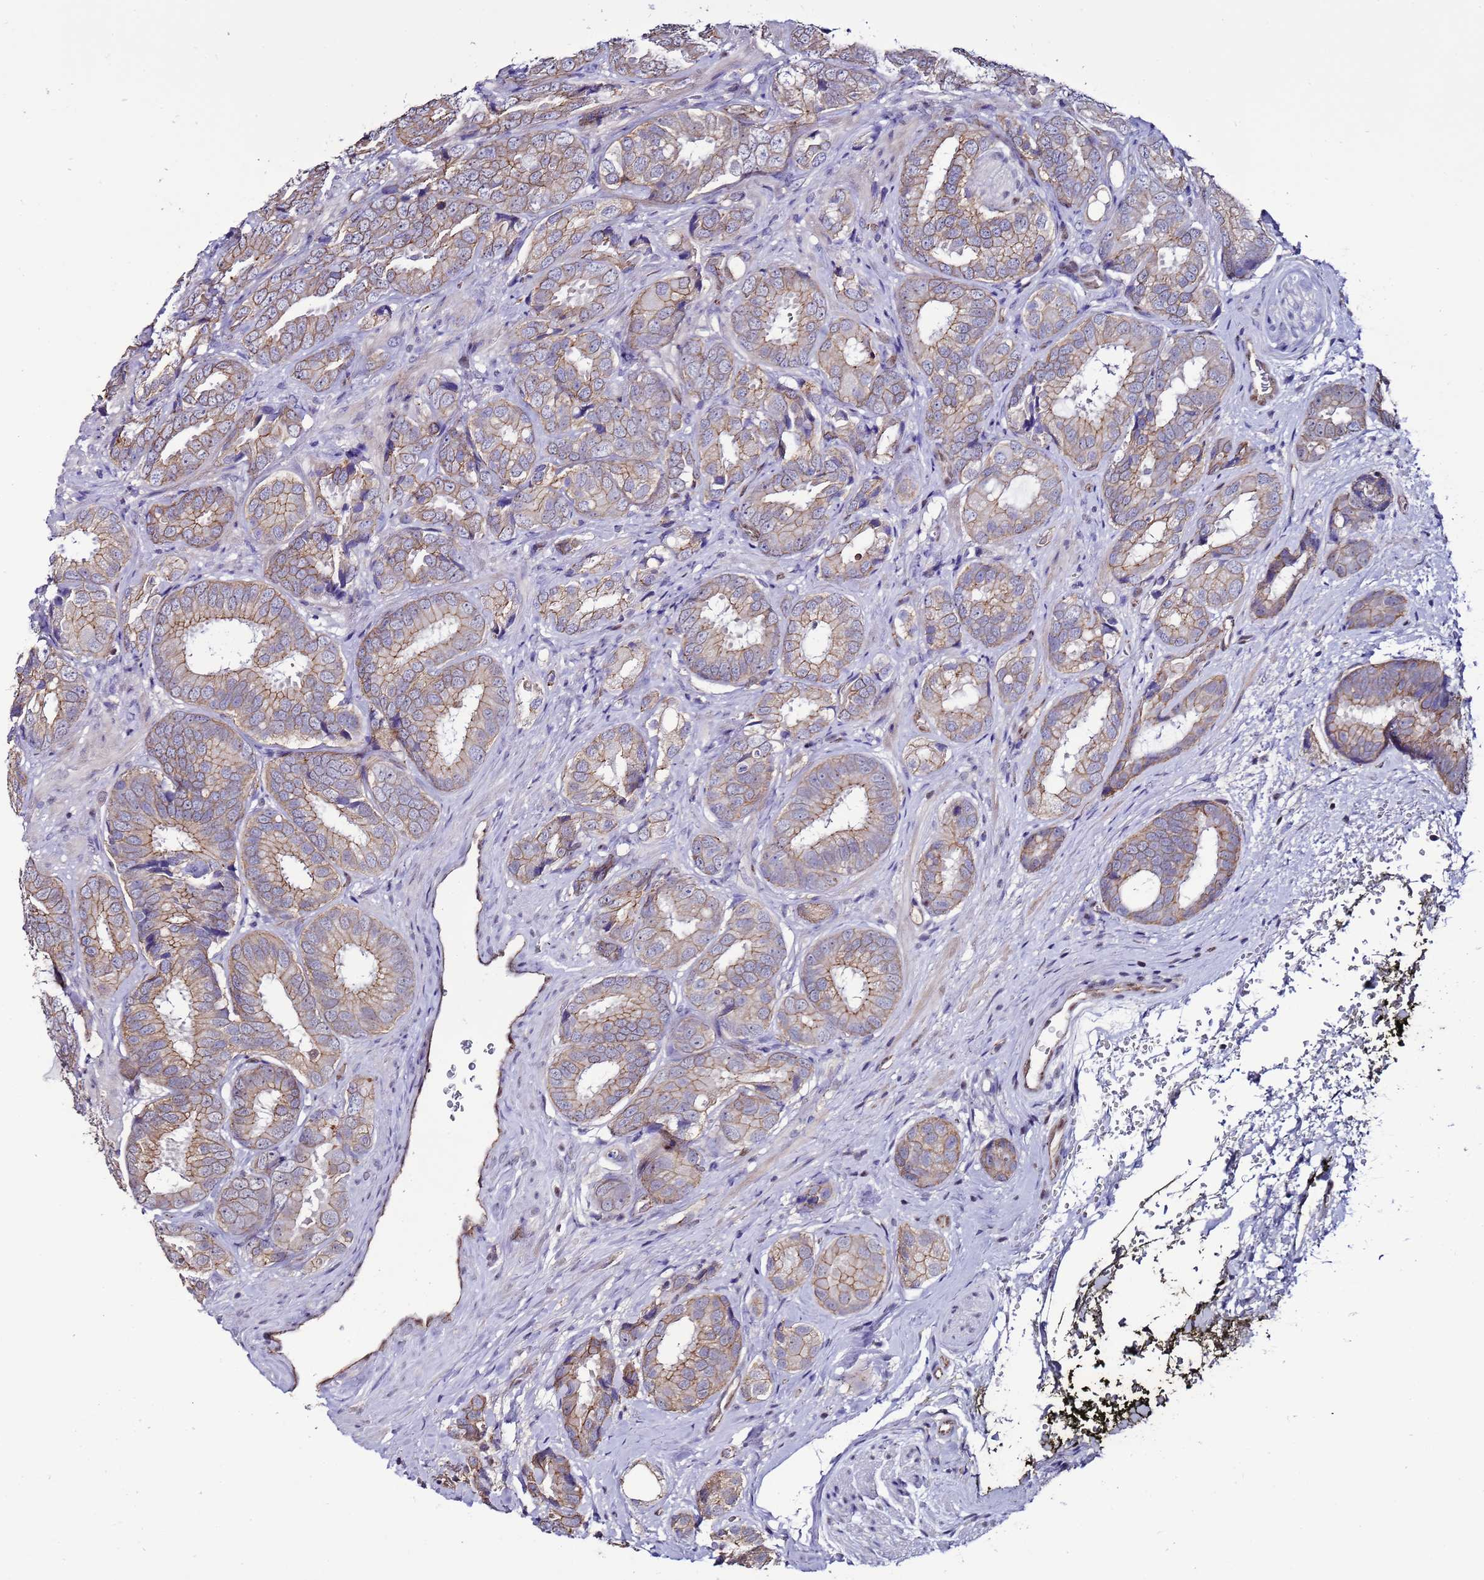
{"staining": {"intensity": "weak", "quantity": ">75%", "location": "cytoplasmic/membranous"}, "tissue": "prostate cancer", "cell_type": "Tumor cells", "image_type": "cancer", "snomed": [{"axis": "morphology", "description": "Adenocarcinoma, High grade"}, {"axis": "topography", "description": "Prostate"}], "caption": "The image shows immunohistochemical staining of high-grade adenocarcinoma (prostate). There is weak cytoplasmic/membranous expression is present in approximately >75% of tumor cells.", "gene": "TENM3", "patient": {"sex": "male", "age": 71}}